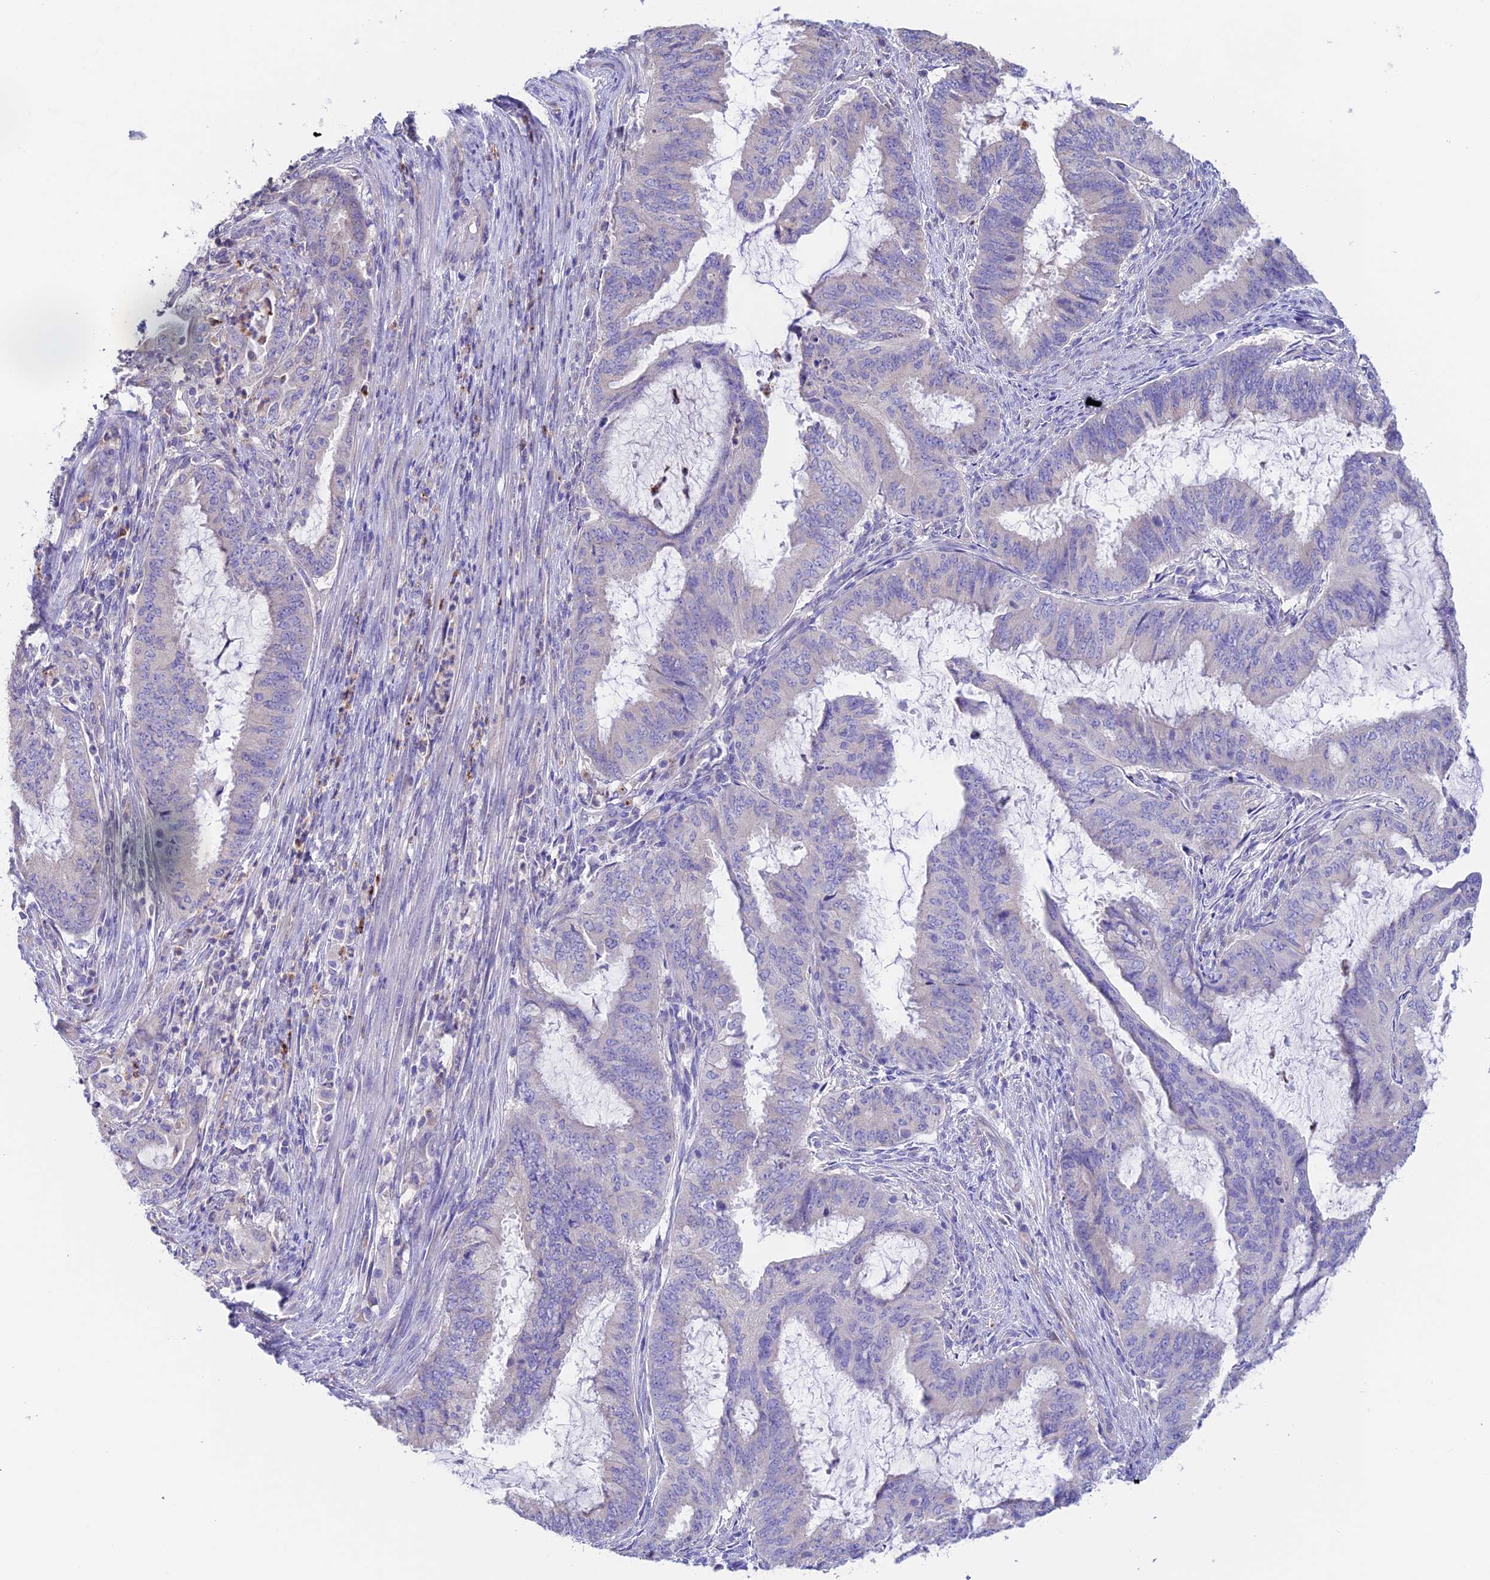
{"staining": {"intensity": "negative", "quantity": "none", "location": "none"}, "tissue": "endometrial cancer", "cell_type": "Tumor cells", "image_type": "cancer", "snomed": [{"axis": "morphology", "description": "Adenocarcinoma, NOS"}, {"axis": "topography", "description": "Endometrium"}], "caption": "IHC of endometrial adenocarcinoma displays no positivity in tumor cells.", "gene": "EMC3", "patient": {"sex": "female", "age": 51}}